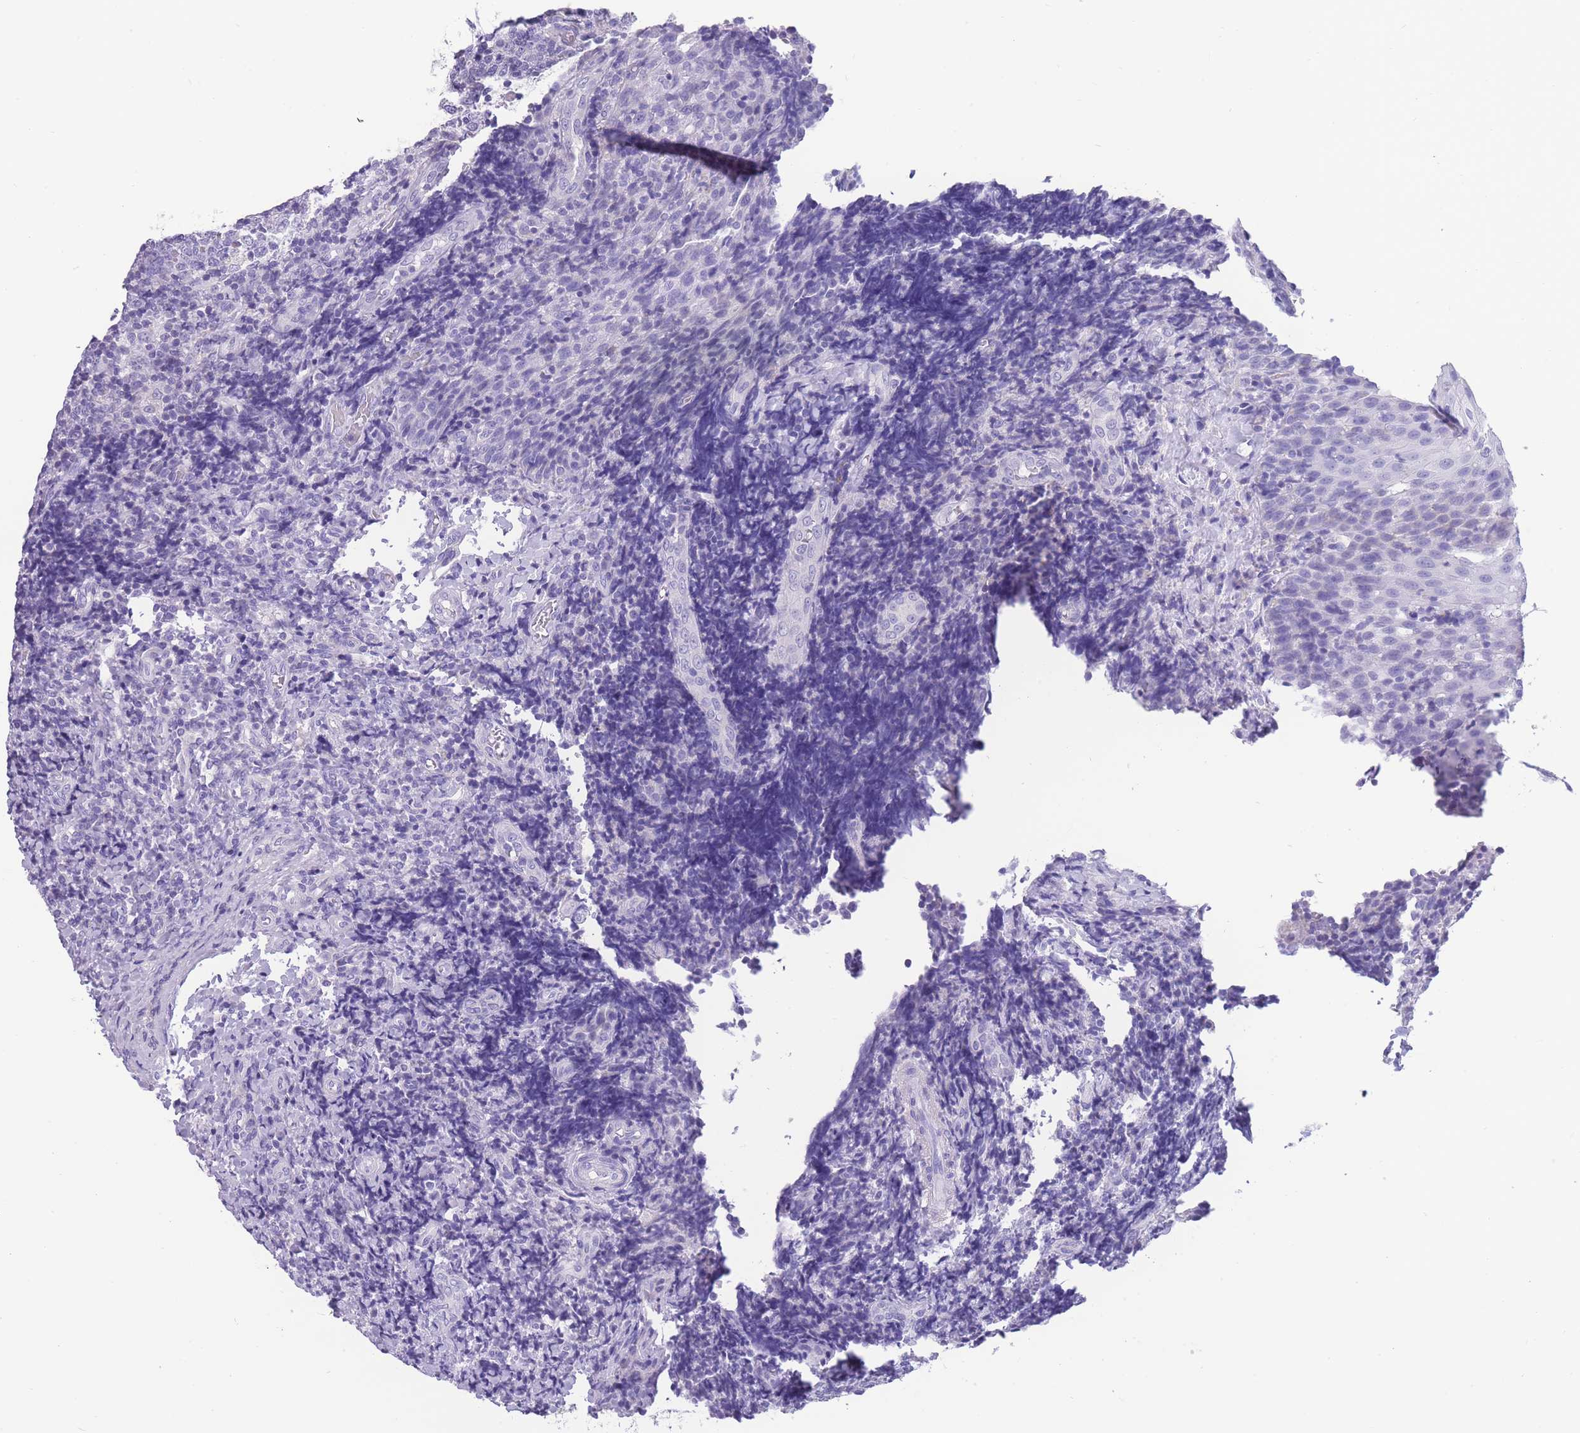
{"staining": {"intensity": "negative", "quantity": "none", "location": "none"}, "tissue": "tonsil", "cell_type": "Germinal center cells", "image_type": "normal", "snomed": [{"axis": "morphology", "description": "Normal tissue, NOS"}, {"axis": "topography", "description": "Tonsil"}], "caption": "This is an IHC micrograph of normal tonsil. There is no staining in germinal center cells.", "gene": "INTS2", "patient": {"sex": "female", "age": 19}}